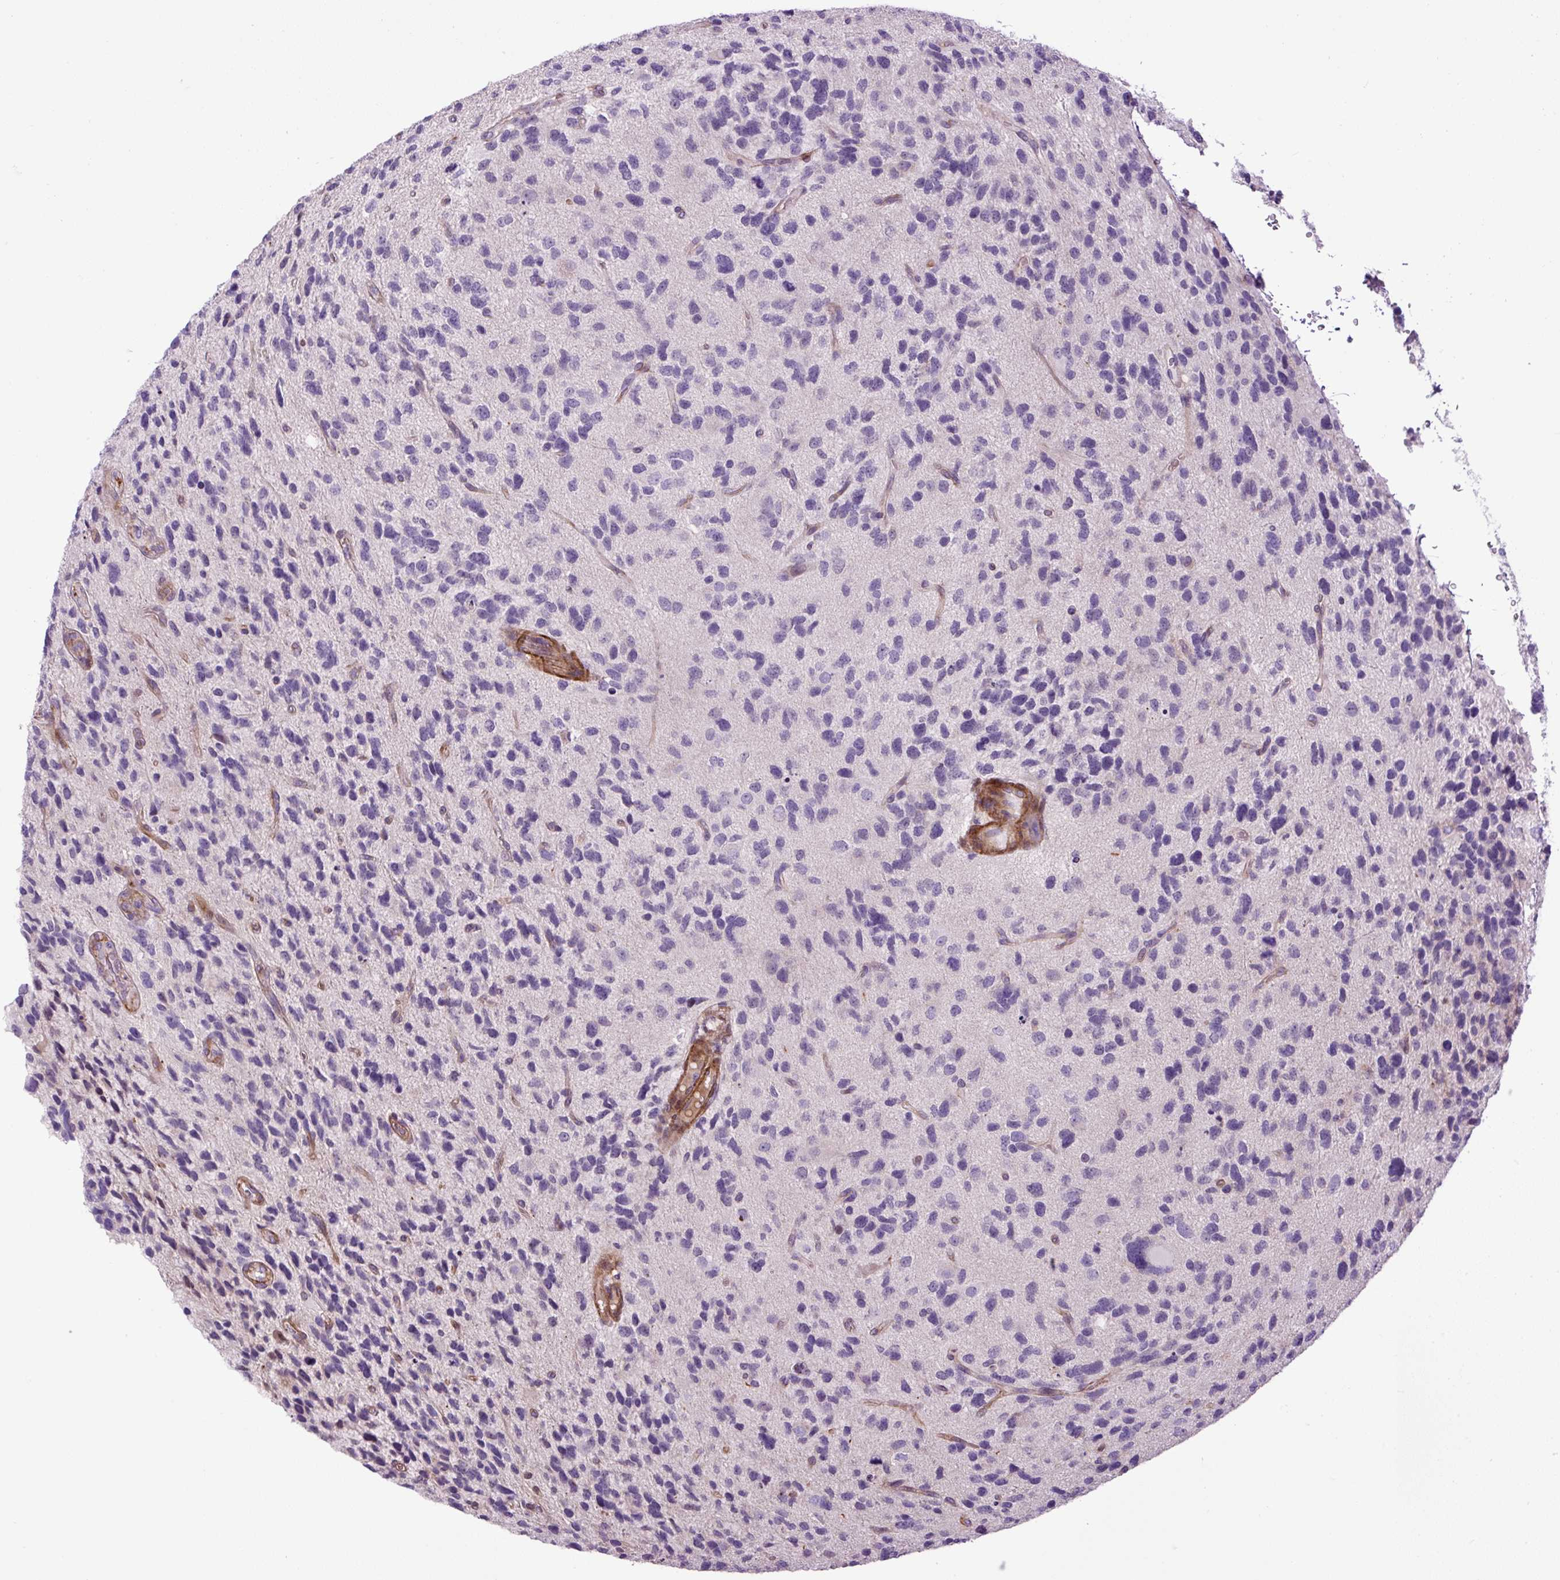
{"staining": {"intensity": "negative", "quantity": "none", "location": "none"}, "tissue": "glioma", "cell_type": "Tumor cells", "image_type": "cancer", "snomed": [{"axis": "morphology", "description": "Glioma, malignant, High grade"}, {"axis": "topography", "description": "Brain"}], "caption": "DAB immunohistochemical staining of human glioma displays no significant staining in tumor cells. (Brightfield microscopy of DAB immunohistochemistry at high magnification).", "gene": "ZNF197", "patient": {"sex": "female", "age": 58}}